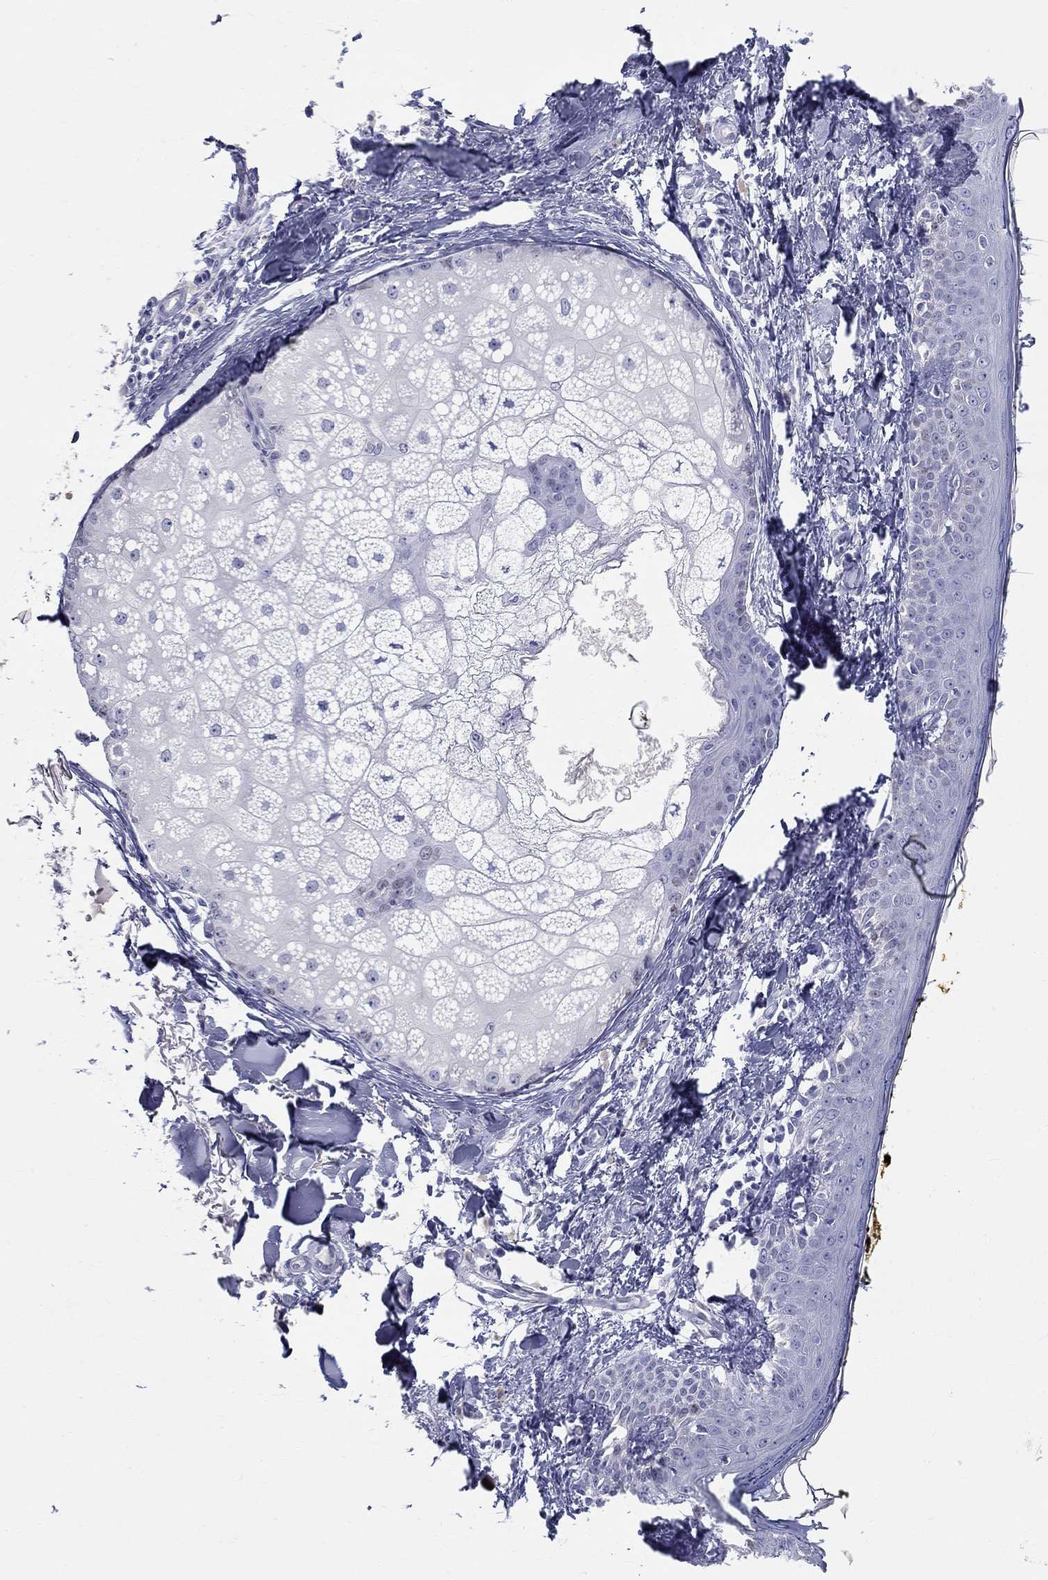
{"staining": {"intensity": "negative", "quantity": "none", "location": "none"}, "tissue": "skin", "cell_type": "Fibroblasts", "image_type": "normal", "snomed": [{"axis": "morphology", "description": "Normal tissue, NOS"}, {"axis": "topography", "description": "Skin"}], "caption": "A micrograph of human skin is negative for staining in fibroblasts.", "gene": "LAMP5", "patient": {"sex": "male", "age": 76}}